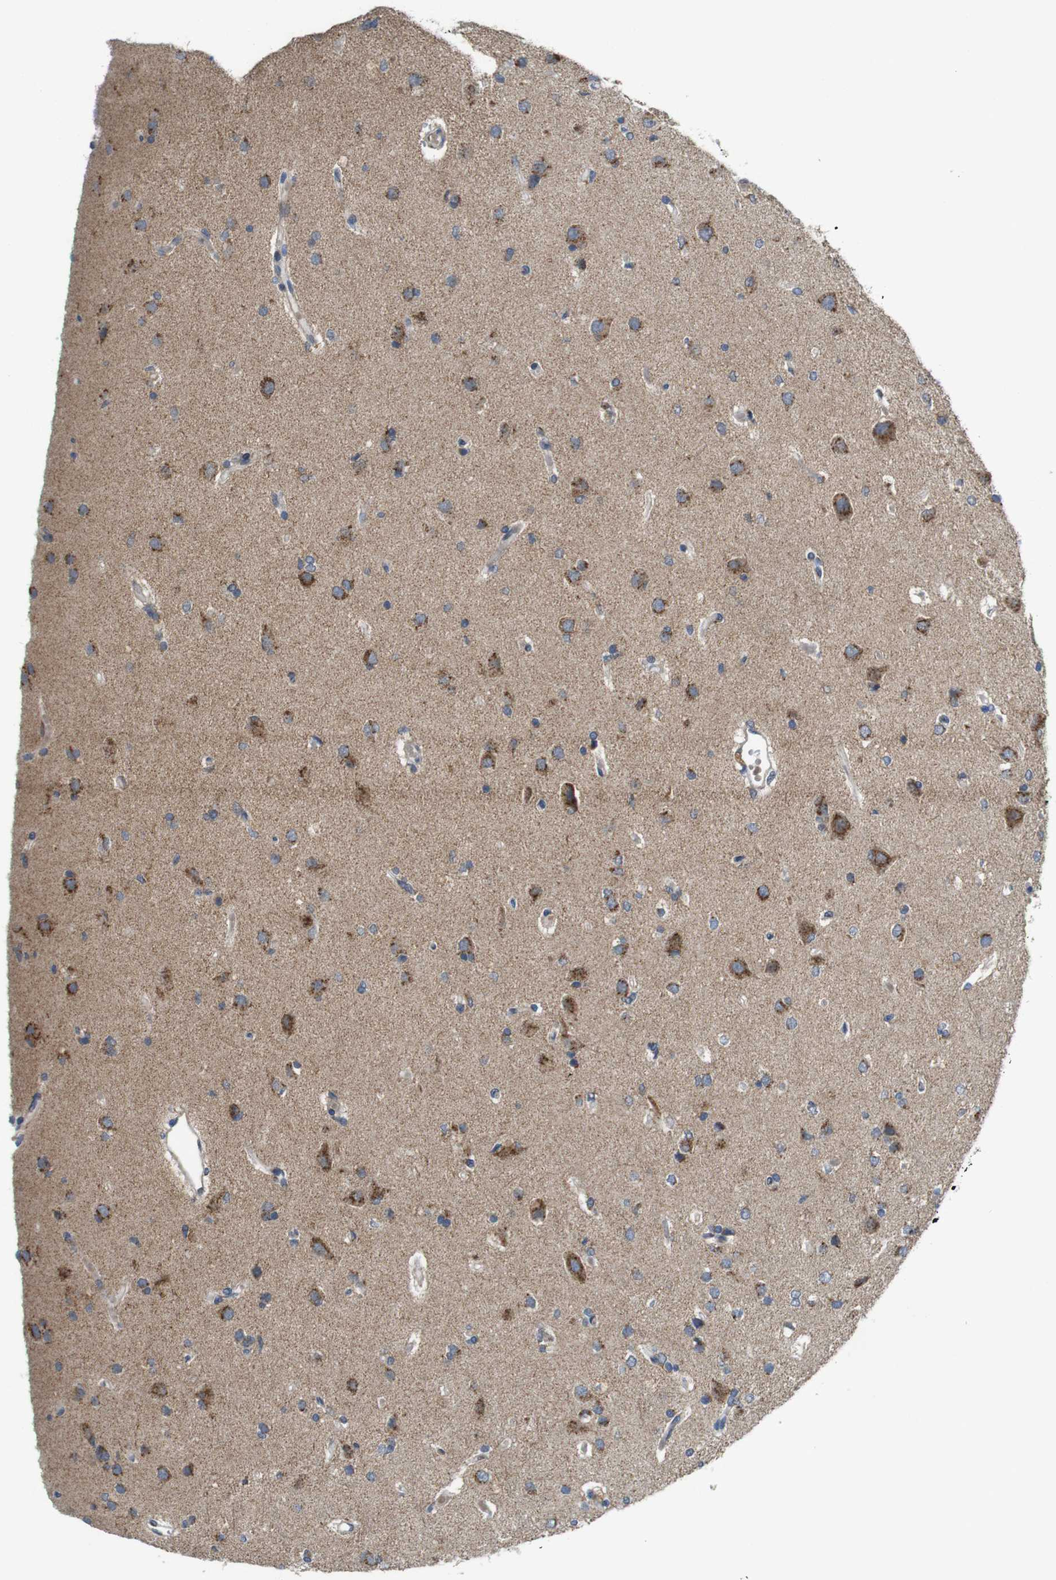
{"staining": {"intensity": "strong", "quantity": "25%-75%", "location": "cytoplasmic/membranous"}, "tissue": "glioma", "cell_type": "Tumor cells", "image_type": "cancer", "snomed": [{"axis": "morphology", "description": "Glioma, malignant, High grade"}, {"axis": "topography", "description": "Brain"}], "caption": "The image displays staining of glioma, revealing strong cytoplasmic/membranous protein staining (brown color) within tumor cells. The protein of interest is shown in brown color, while the nuclei are stained blue.", "gene": "EFCAB14", "patient": {"sex": "female", "age": 59}}